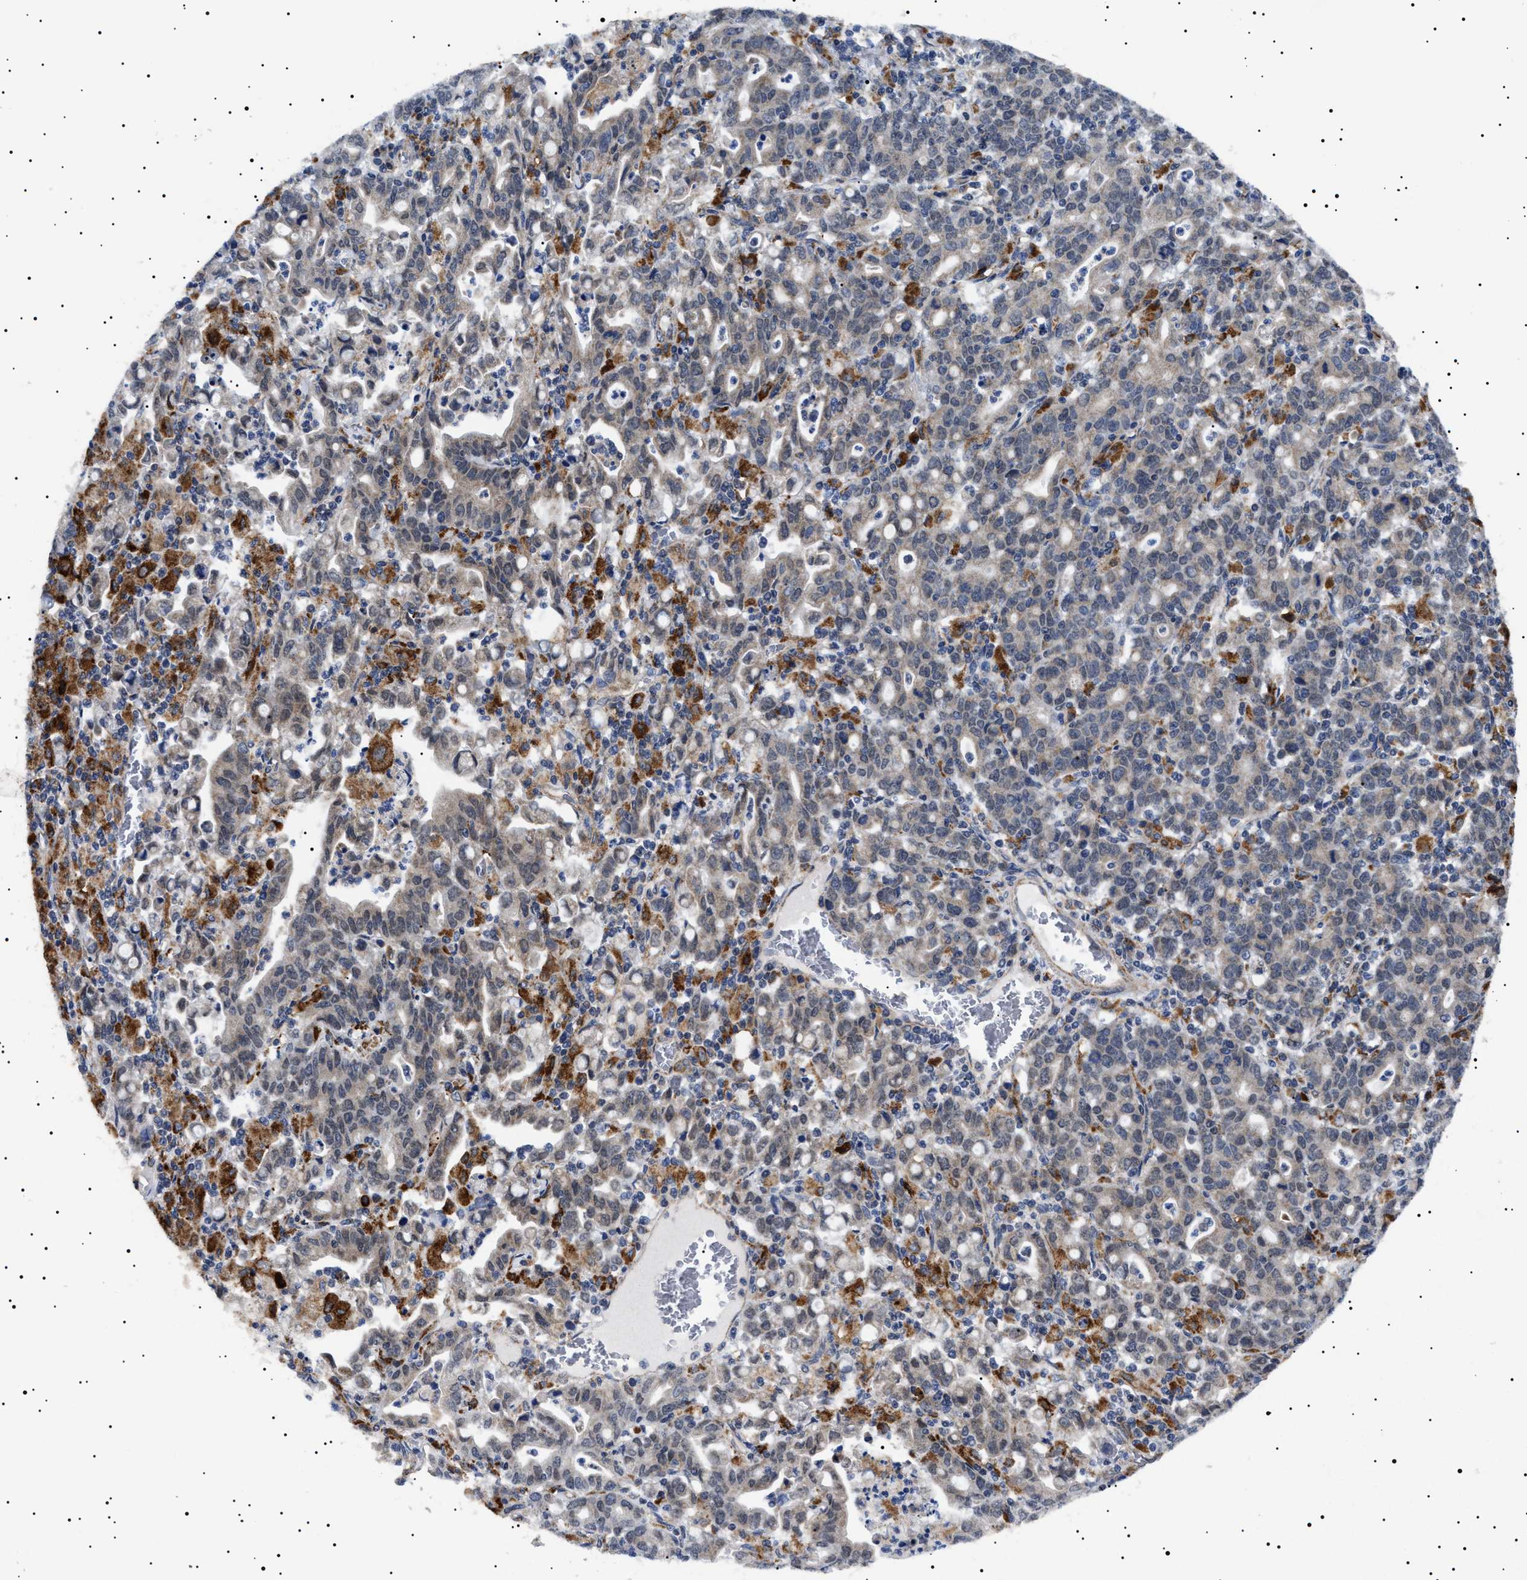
{"staining": {"intensity": "weak", "quantity": "<25%", "location": "cytoplasmic/membranous"}, "tissue": "stomach cancer", "cell_type": "Tumor cells", "image_type": "cancer", "snomed": [{"axis": "morphology", "description": "Adenocarcinoma, NOS"}, {"axis": "topography", "description": "Stomach, upper"}], "caption": "Immunohistochemical staining of human stomach cancer displays no significant expression in tumor cells.", "gene": "RAB34", "patient": {"sex": "male", "age": 69}}